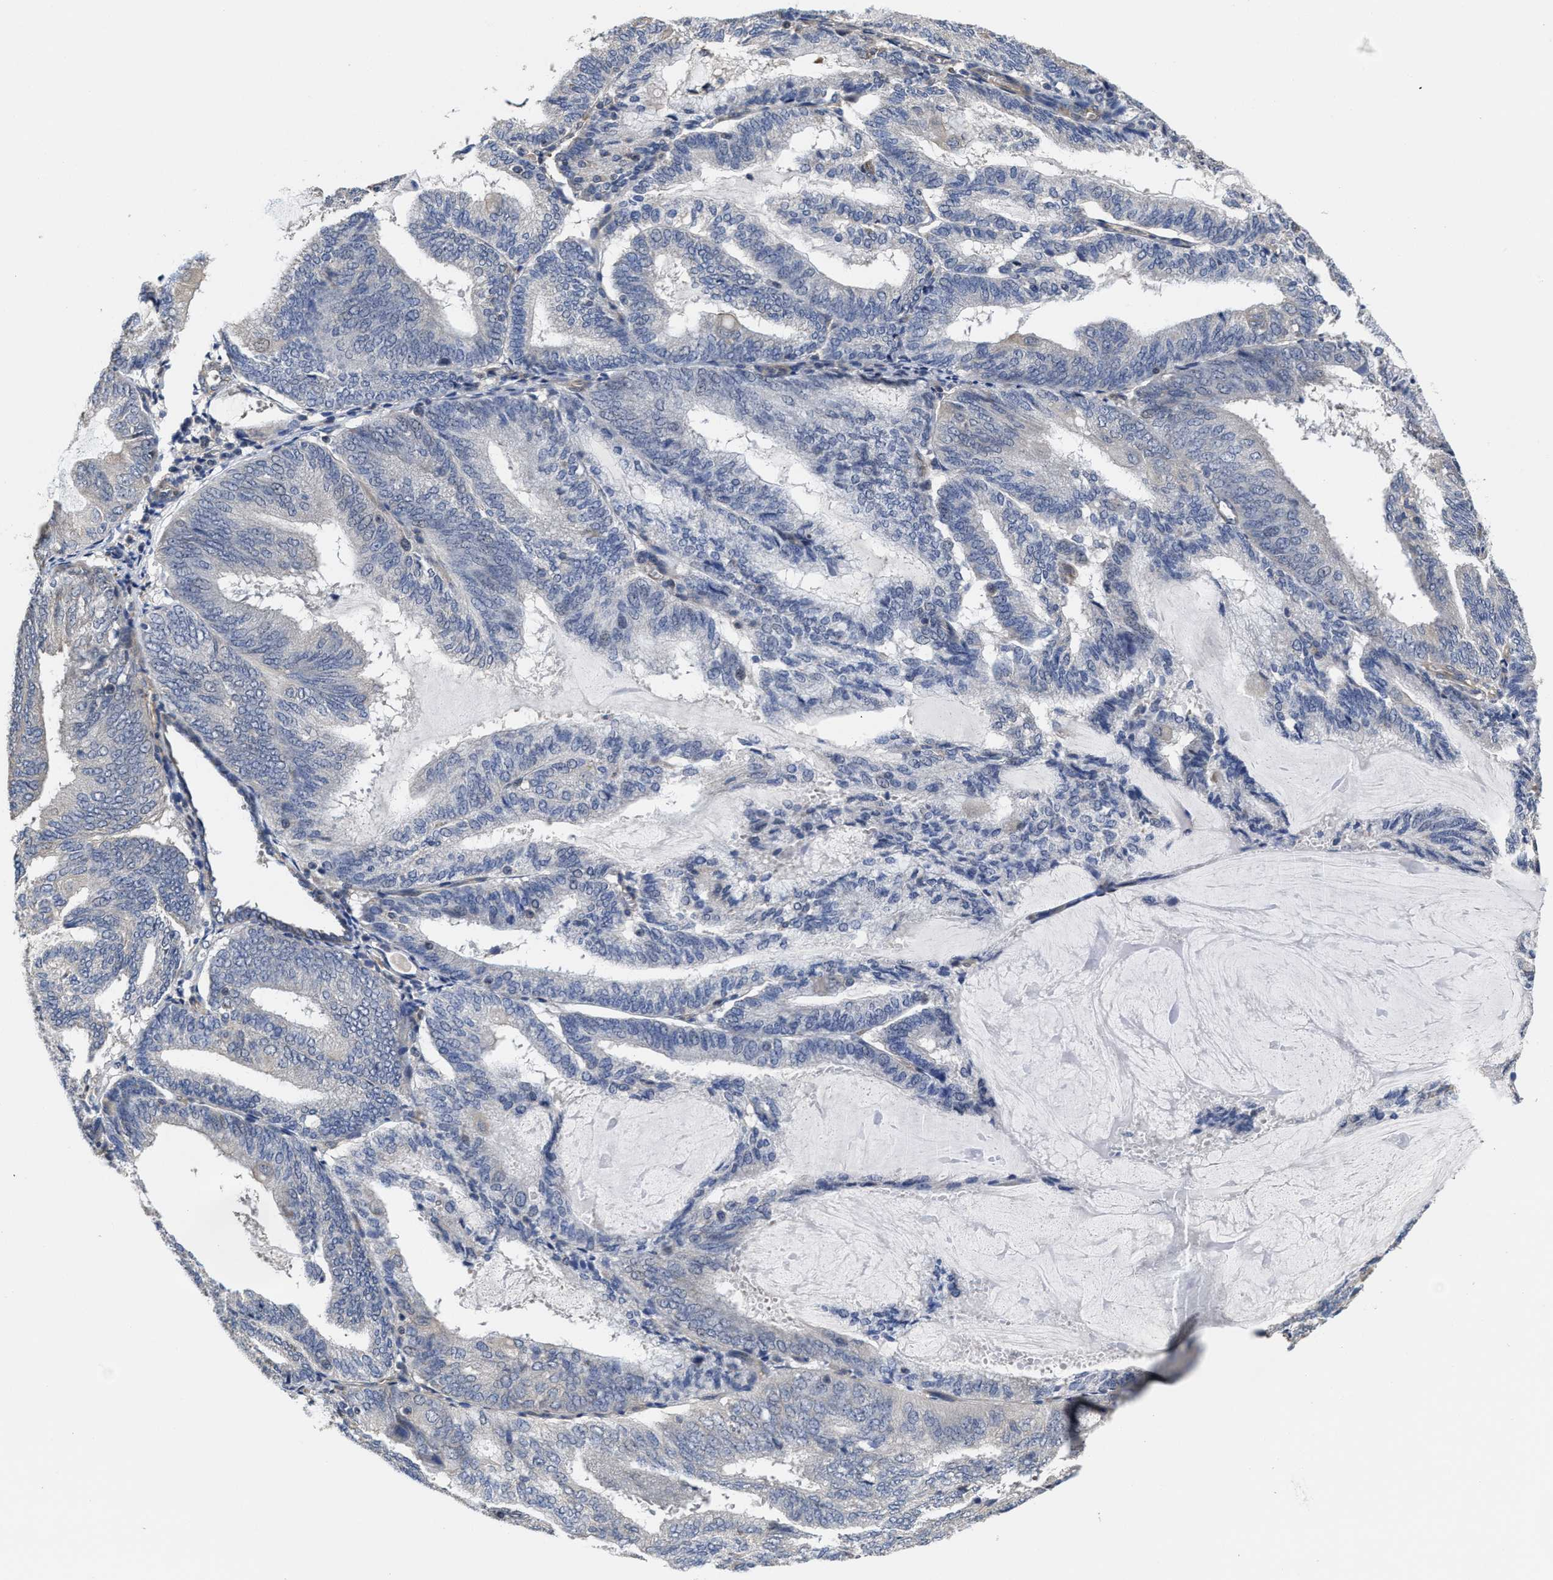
{"staining": {"intensity": "negative", "quantity": "none", "location": "none"}, "tissue": "endometrial cancer", "cell_type": "Tumor cells", "image_type": "cancer", "snomed": [{"axis": "morphology", "description": "Adenocarcinoma, NOS"}, {"axis": "topography", "description": "Endometrium"}], "caption": "Tumor cells show no significant protein positivity in endometrial cancer (adenocarcinoma).", "gene": "TRAF6", "patient": {"sex": "female", "age": 81}}